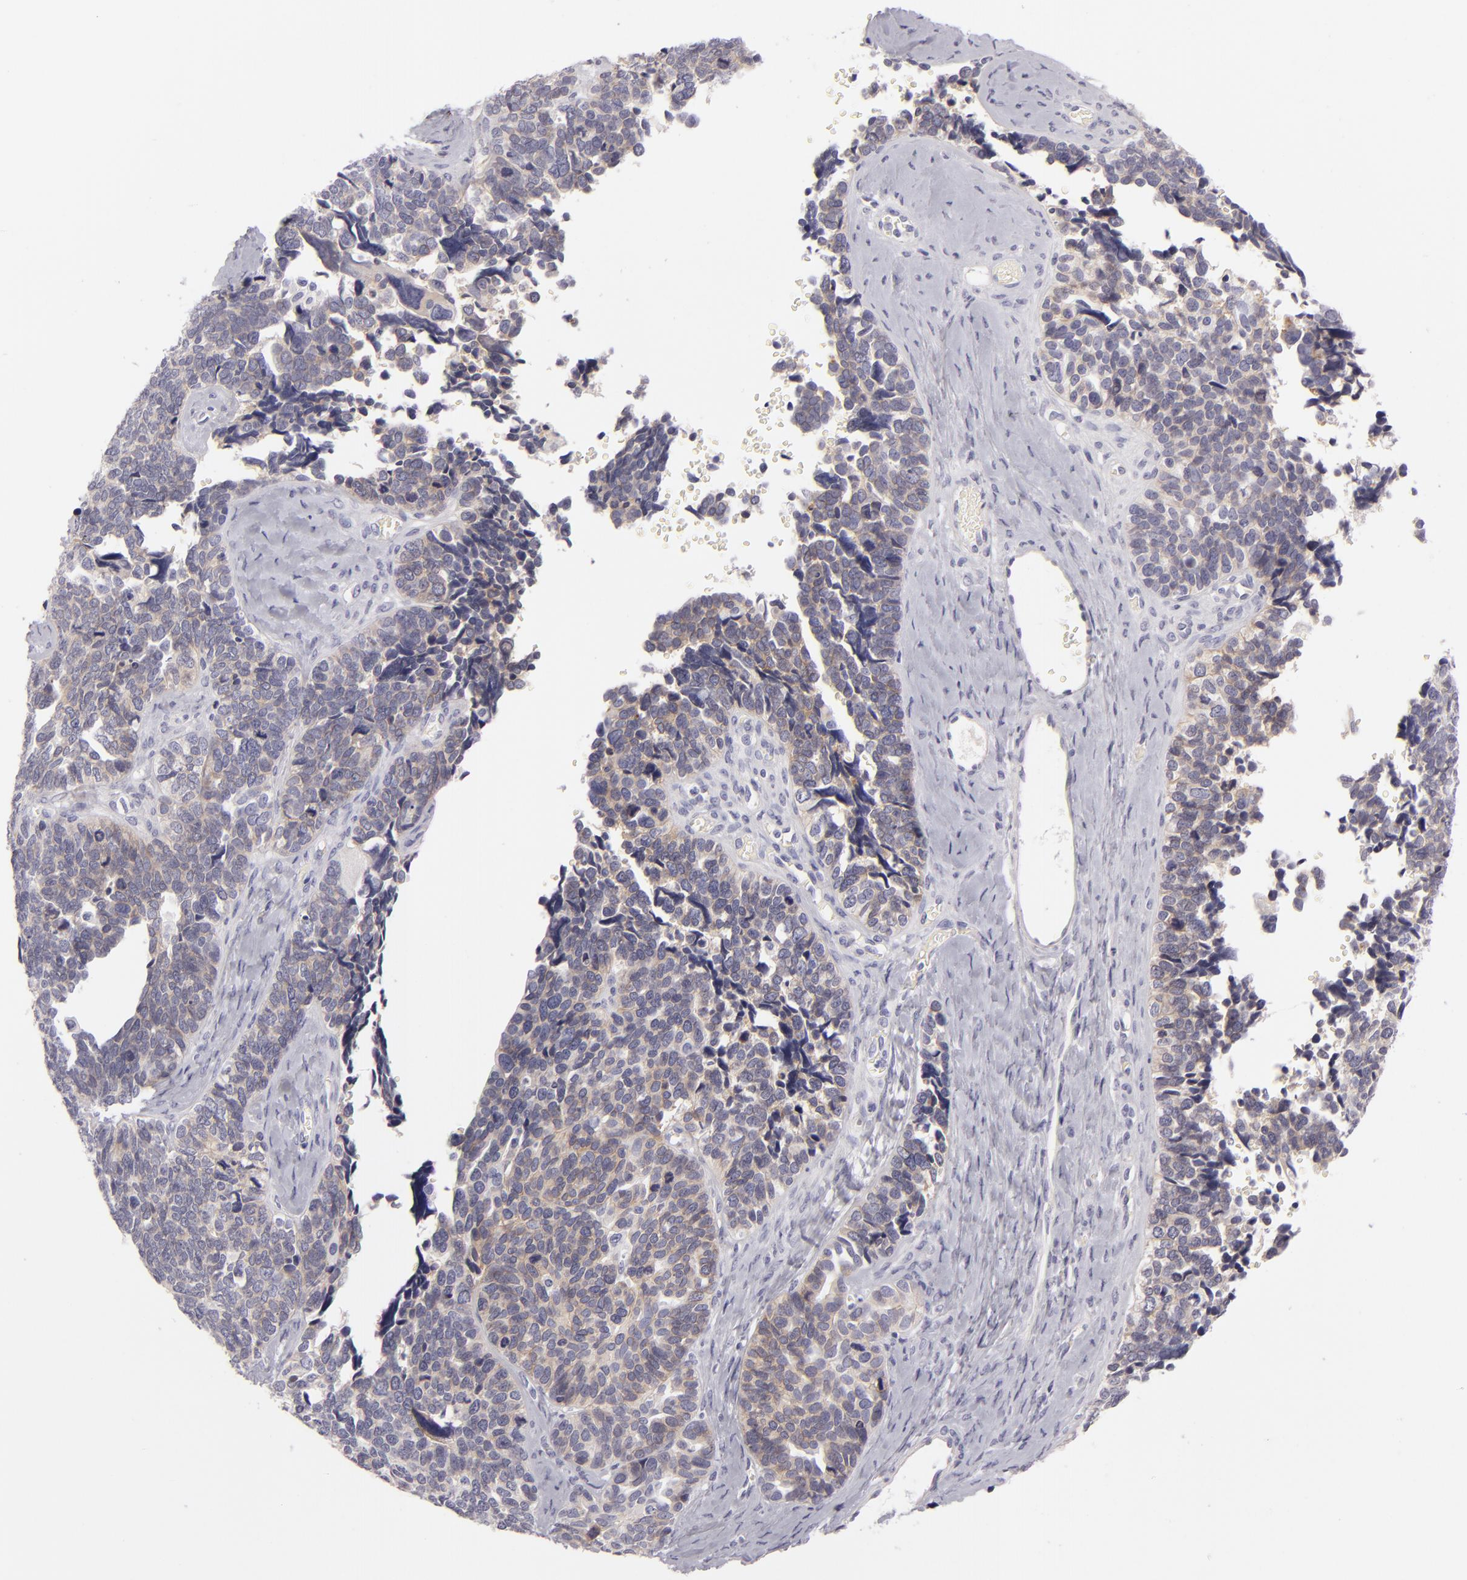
{"staining": {"intensity": "weak", "quantity": ">75%", "location": "nuclear"}, "tissue": "ovarian cancer", "cell_type": "Tumor cells", "image_type": "cancer", "snomed": [{"axis": "morphology", "description": "Cystadenocarcinoma, serous, NOS"}, {"axis": "topography", "description": "Ovary"}], "caption": "Protein staining shows weak nuclear staining in about >75% of tumor cells in ovarian cancer (serous cystadenocarcinoma).", "gene": "DLG4", "patient": {"sex": "female", "age": 77}}